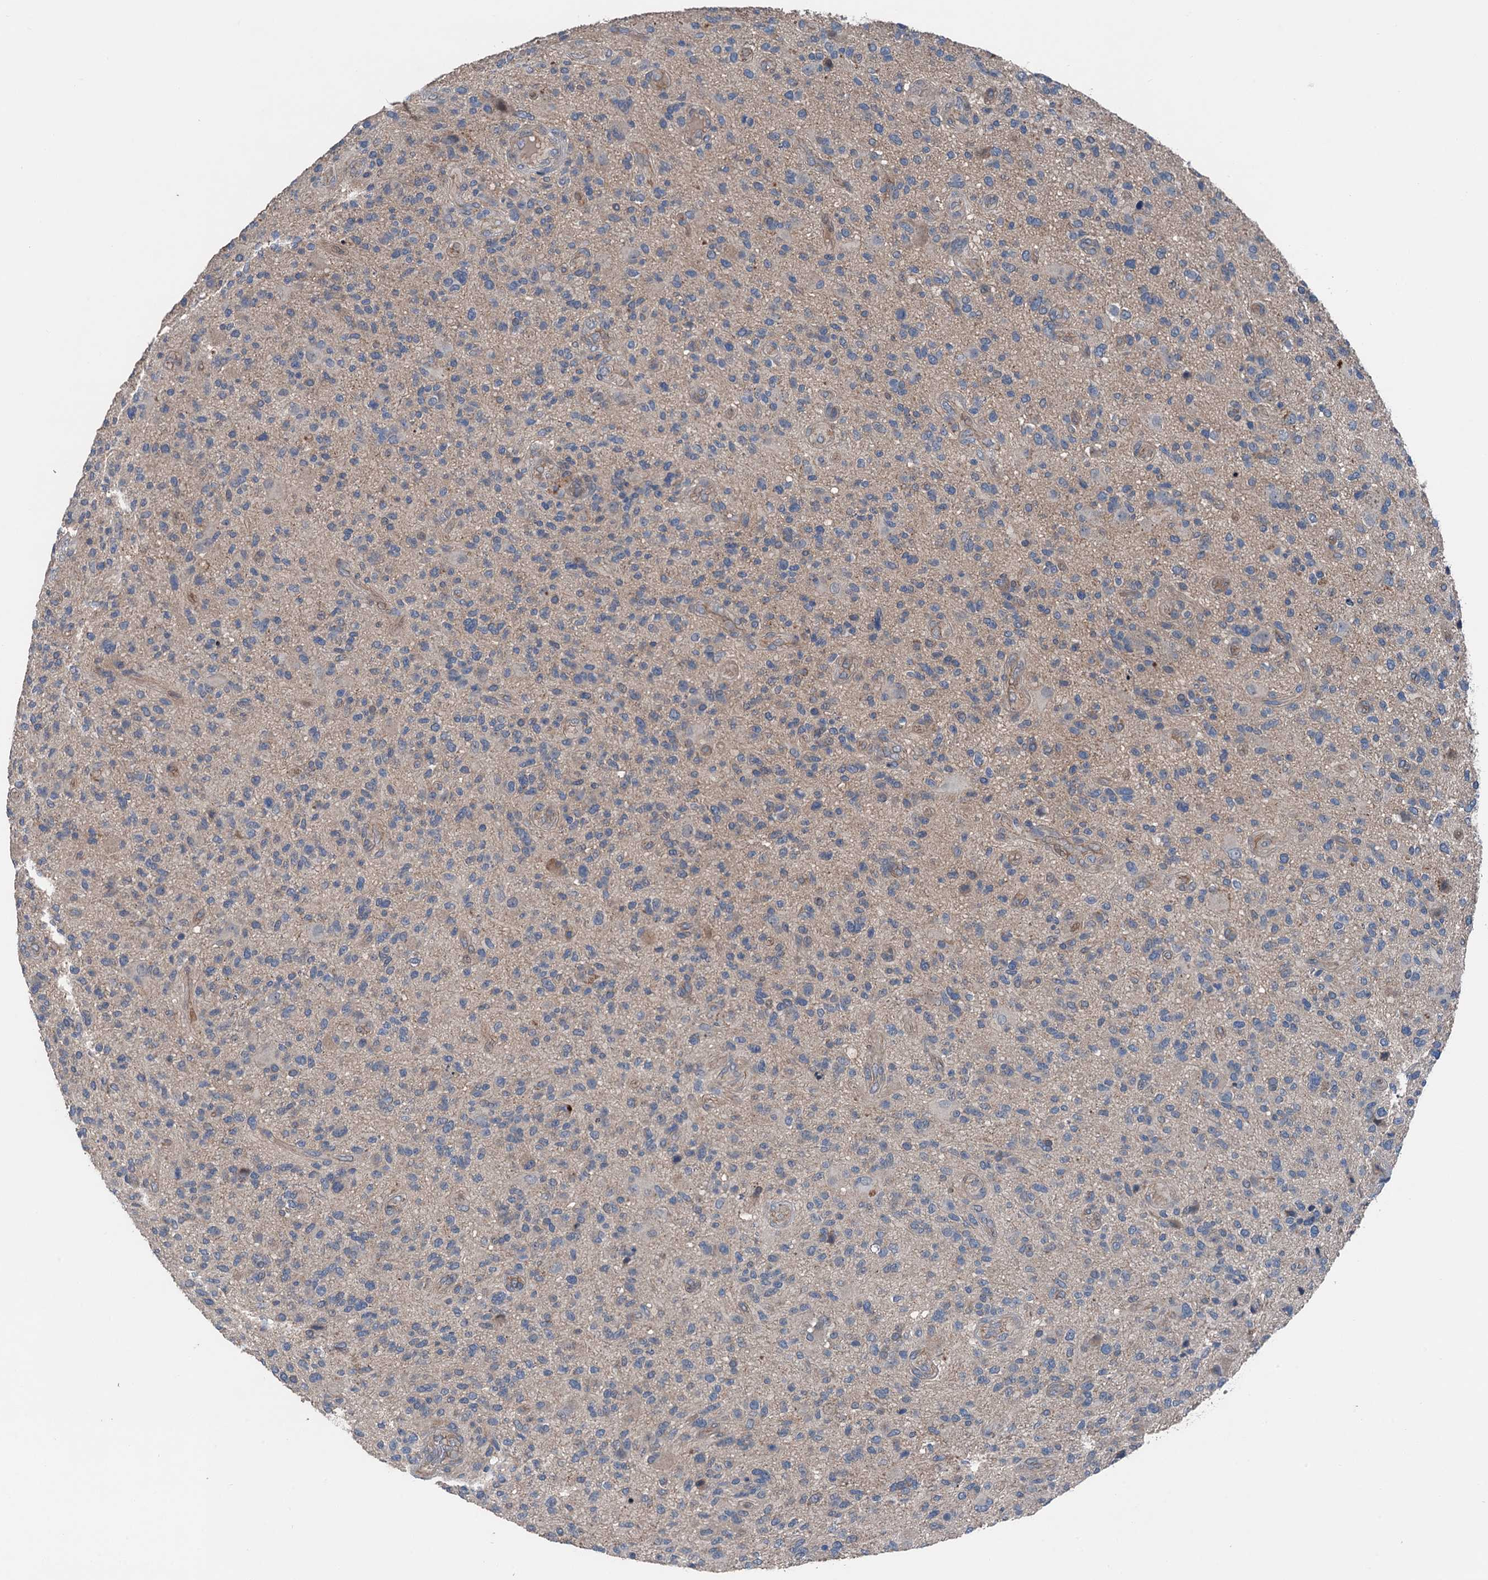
{"staining": {"intensity": "negative", "quantity": "none", "location": "none"}, "tissue": "glioma", "cell_type": "Tumor cells", "image_type": "cancer", "snomed": [{"axis": "morphology", "description": "Glioma, malignant, High grade"}, {"axis": "topography", "description": "Brain"}], "caption": "An immunohistochemistry (IHC) histopathology image of malignant glioma (high-grade) is shown. There is no staining in tumor cells of malignant glioma (high-grade).", "gene": "SLC2A10", "patient": {"sex": "male", "age": 47}}